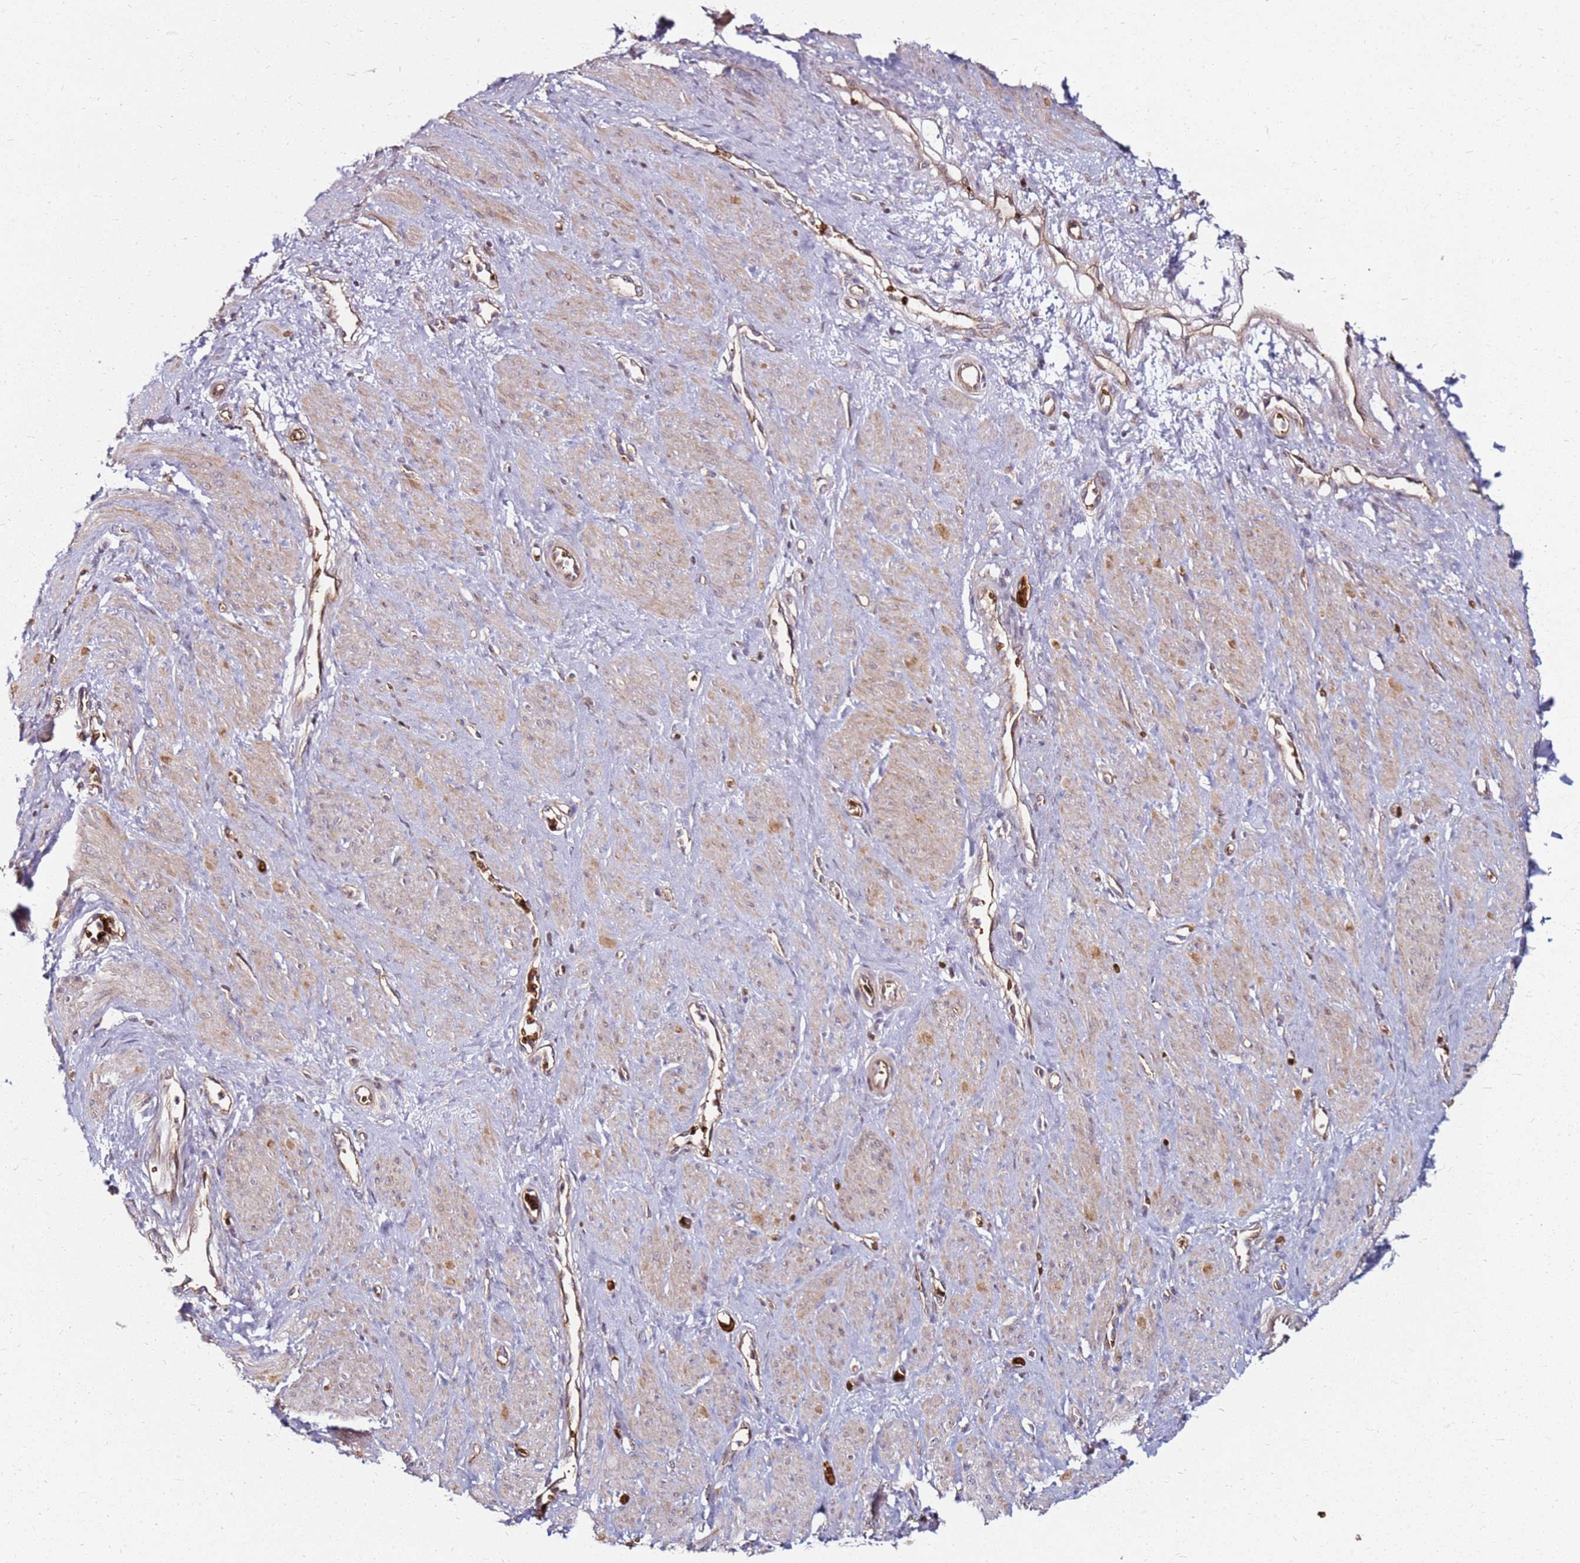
{"staining": {"intensity": "weak", "quantity": "25%-75%", "location": "cytoplasmic/membranous"}, "tissue": "smooth muscle", "cell_type": "Smooth muscle cells", "image_type": "normal", "snomed": [{"axis": "morphology", "description": "Normal tissue, NOS"}, {"axis": "topography", "description": "Smooth muscle"}, {"axis": "topography", "description": "Uterus"}], "caption": "Benign smooth muscle reveals weak cytoplasmic/membranous staining in approximately 25%-75% of smooth muscle cells.", "gene": "RNF11", "patient": {"sex": "female", "age": 39}}